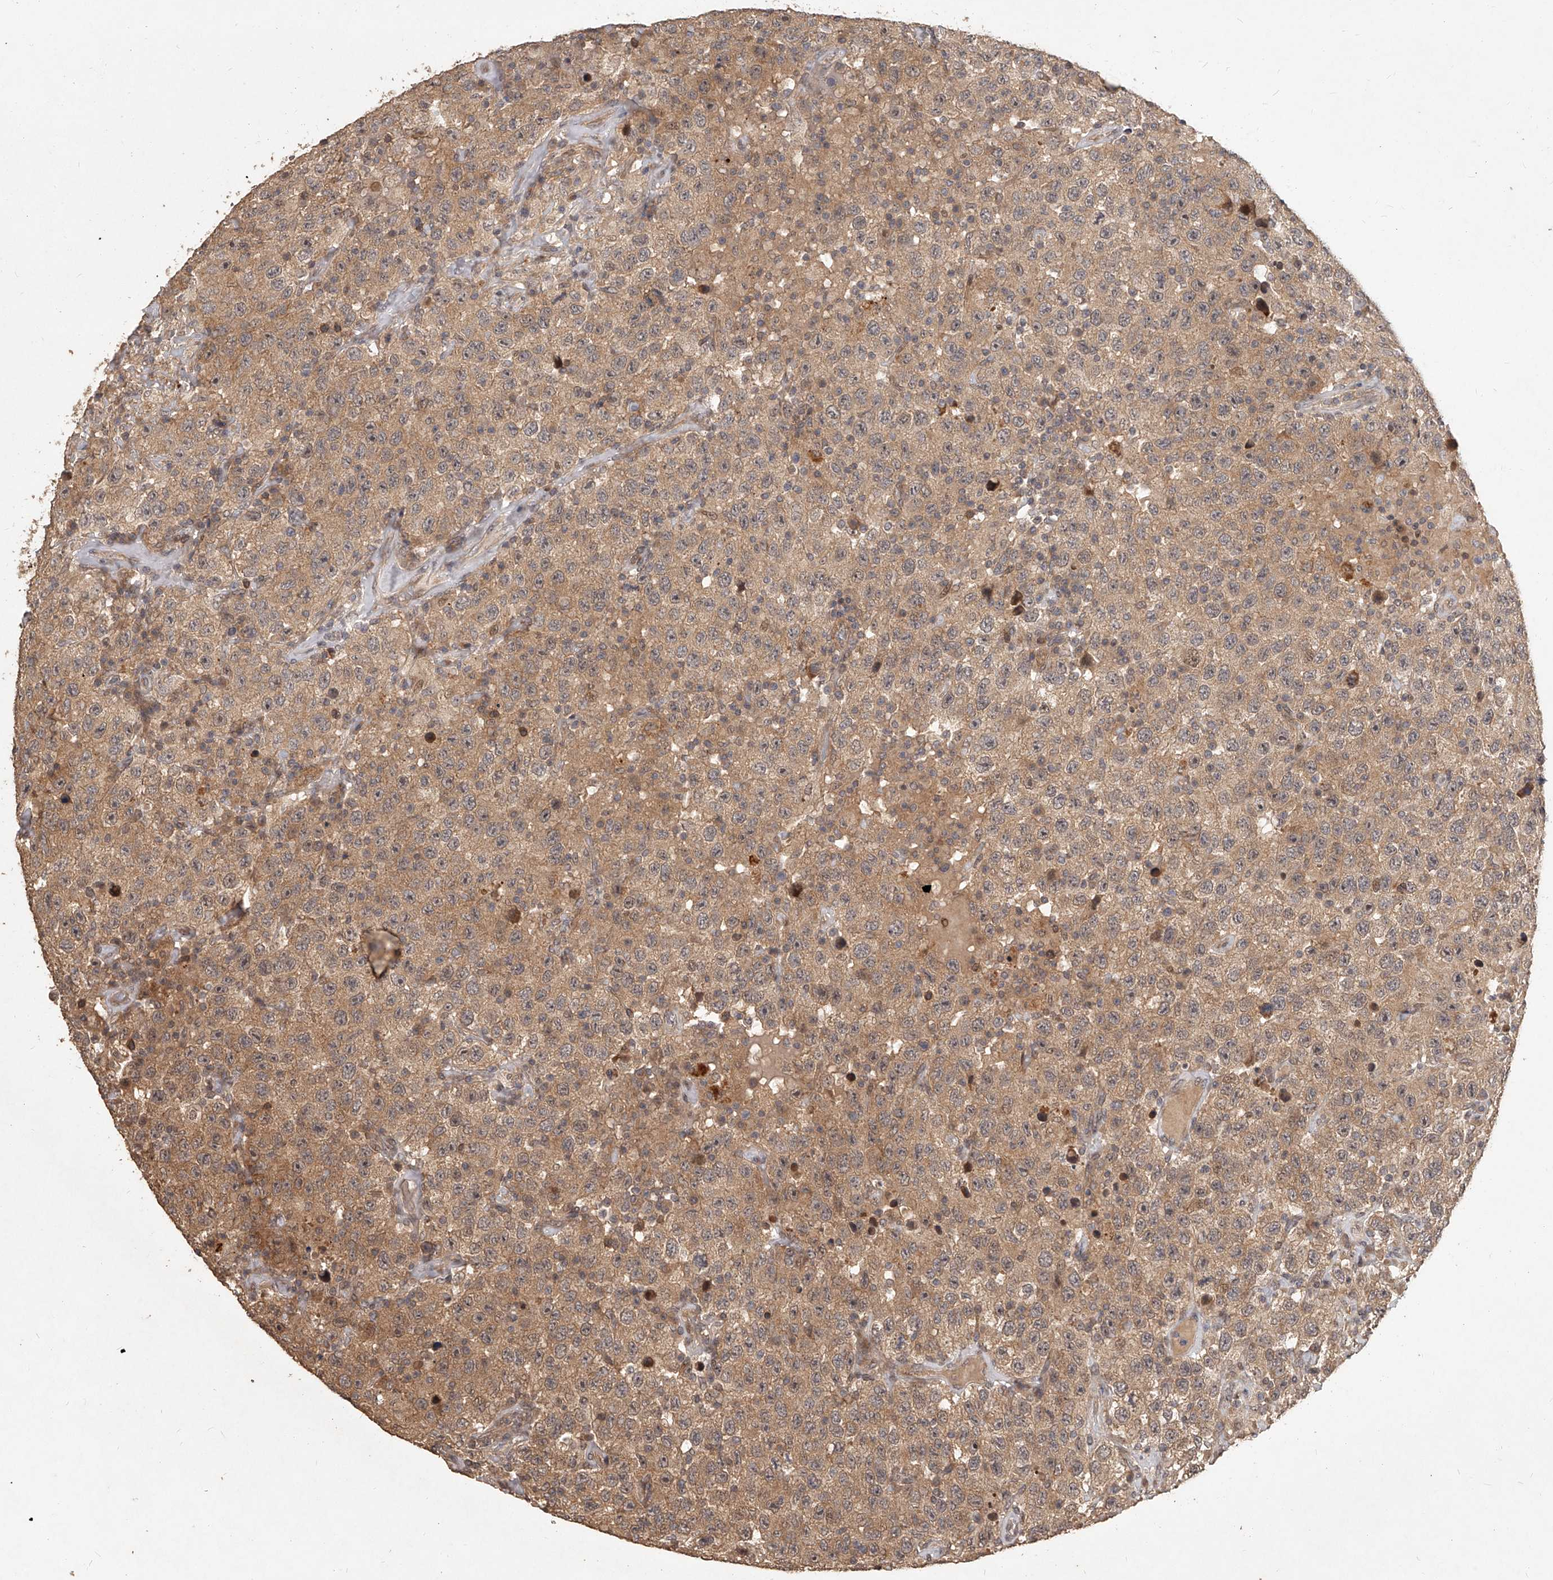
{"staining": {"intensity": "moderate", "quantity": ">75%", "location": "cytoplasmic/membranous"}, "tissue": "testis cancer", "cell_type": "Tumor cells", "image_type": "cancer", "snomed": [{"axis": "morphology", "description": "Seminoma, NOS"}, {"axis": "topography", "description": "Testis"}], "caption": "Immunohistochemical staining of testis cancer (seminoma) shows medium levels of moderate cytoplasmic/membranous expression in approximately >75% of tumor cells. Nuclei are stained in blue.", "gene": "SLC37A1", "patient": {"sex": "male", "age": 41}}